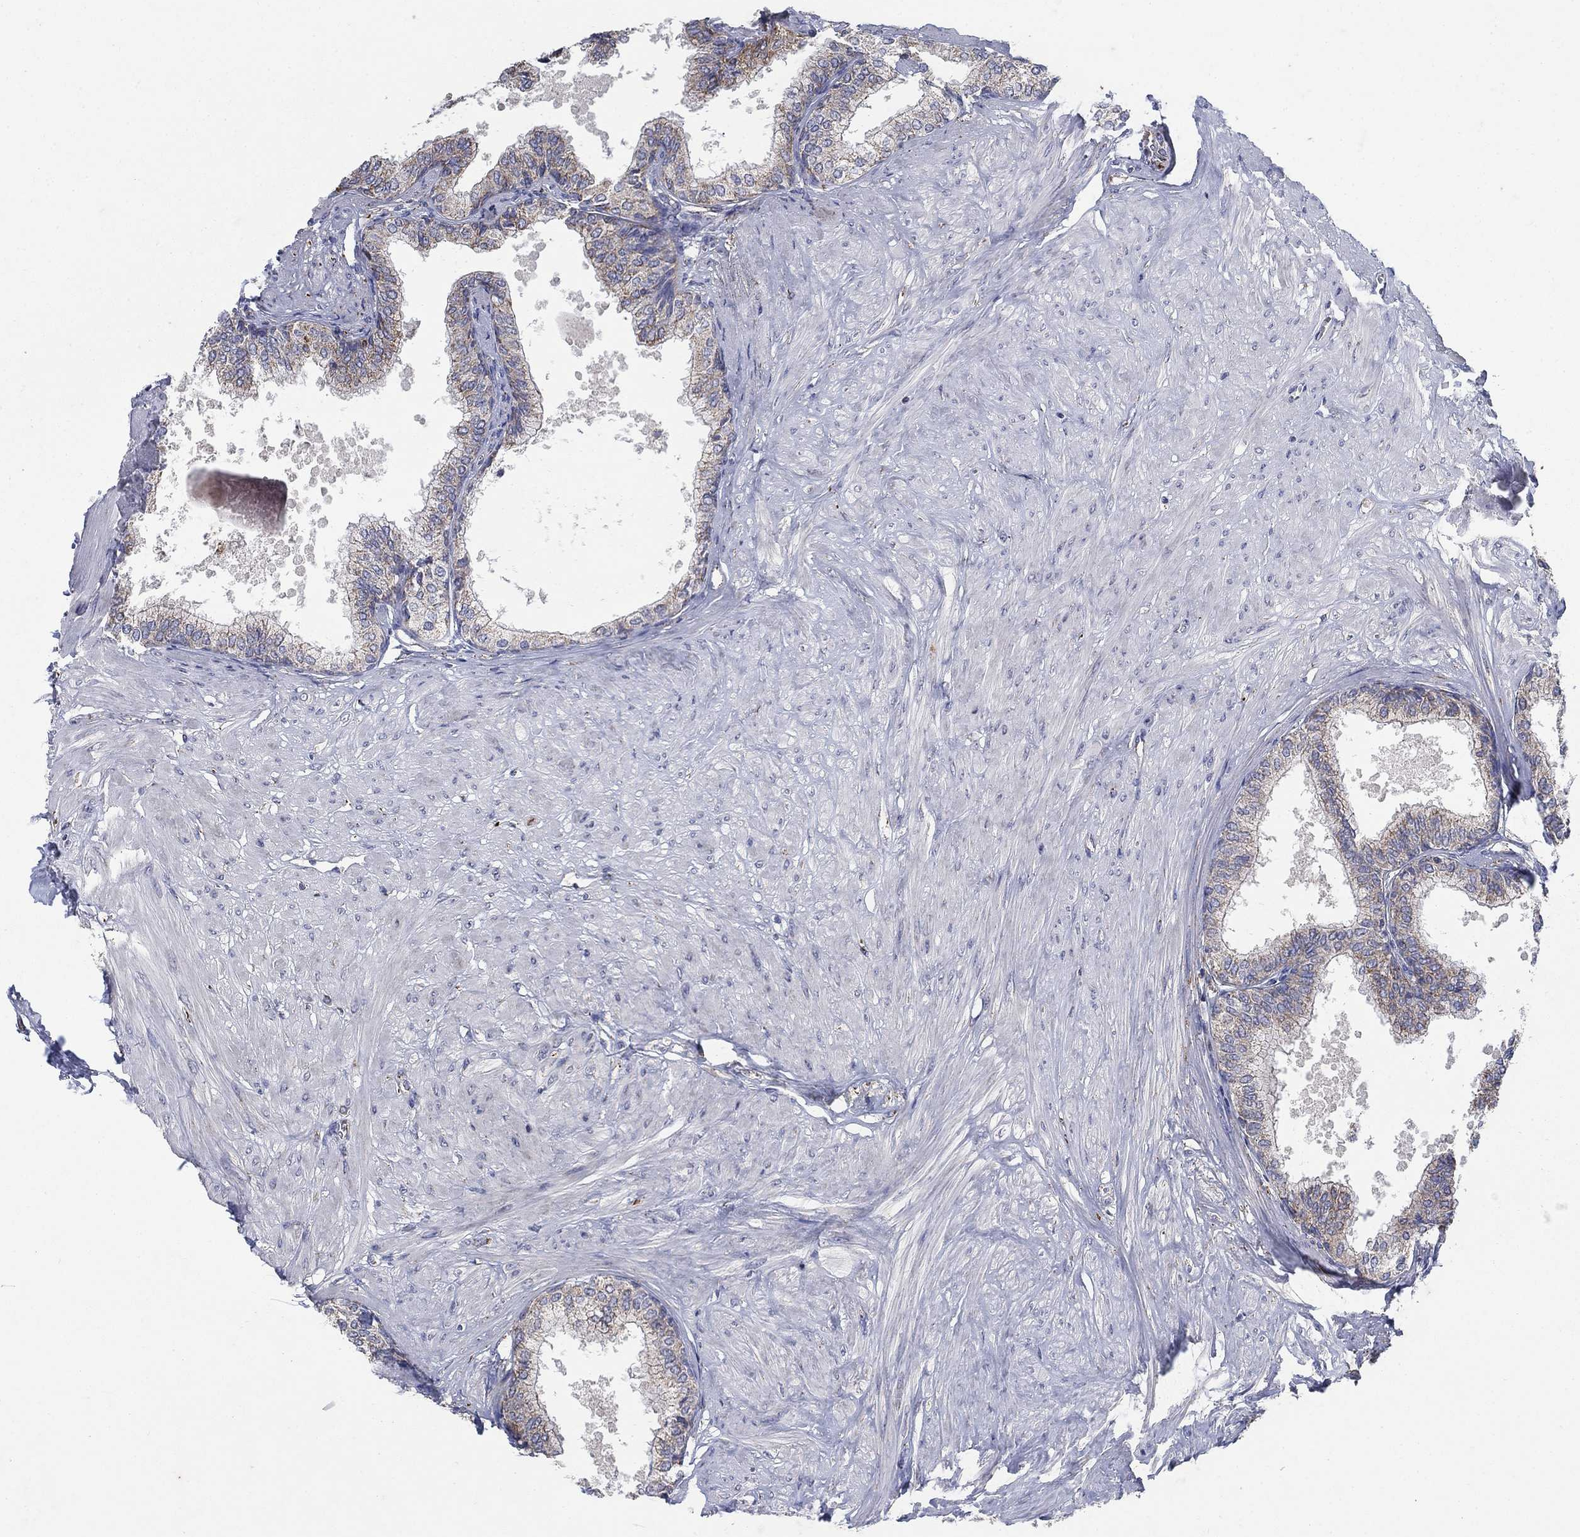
{"staining": {"intensity": "strong", "quantity": "25%-75%", "location": "cytoplasmic/membranous"}, "tissue": "prostate", "cell_type": "Glandular cells", "image_type": "normal", "snomed": [{"axis": "morphology", "description": "Normal tissue, NOS"}, {"axis": "topography", "description": "Prostate"}], "caption": "Immunohistochemical staining of normal prostate demonstrates 25%-75% levels of strong cytoplasmic/membranous protein positivity in approximately 25%-75% of glandular cells. (Stains: DAB (3,3'-diaminobenzidine) in brown, nuclei in blue, Microscopy: brightfield microscopy at high magnification).", "gene": "PNPLA2", "patient": {"sex": "male", "age": 63}}